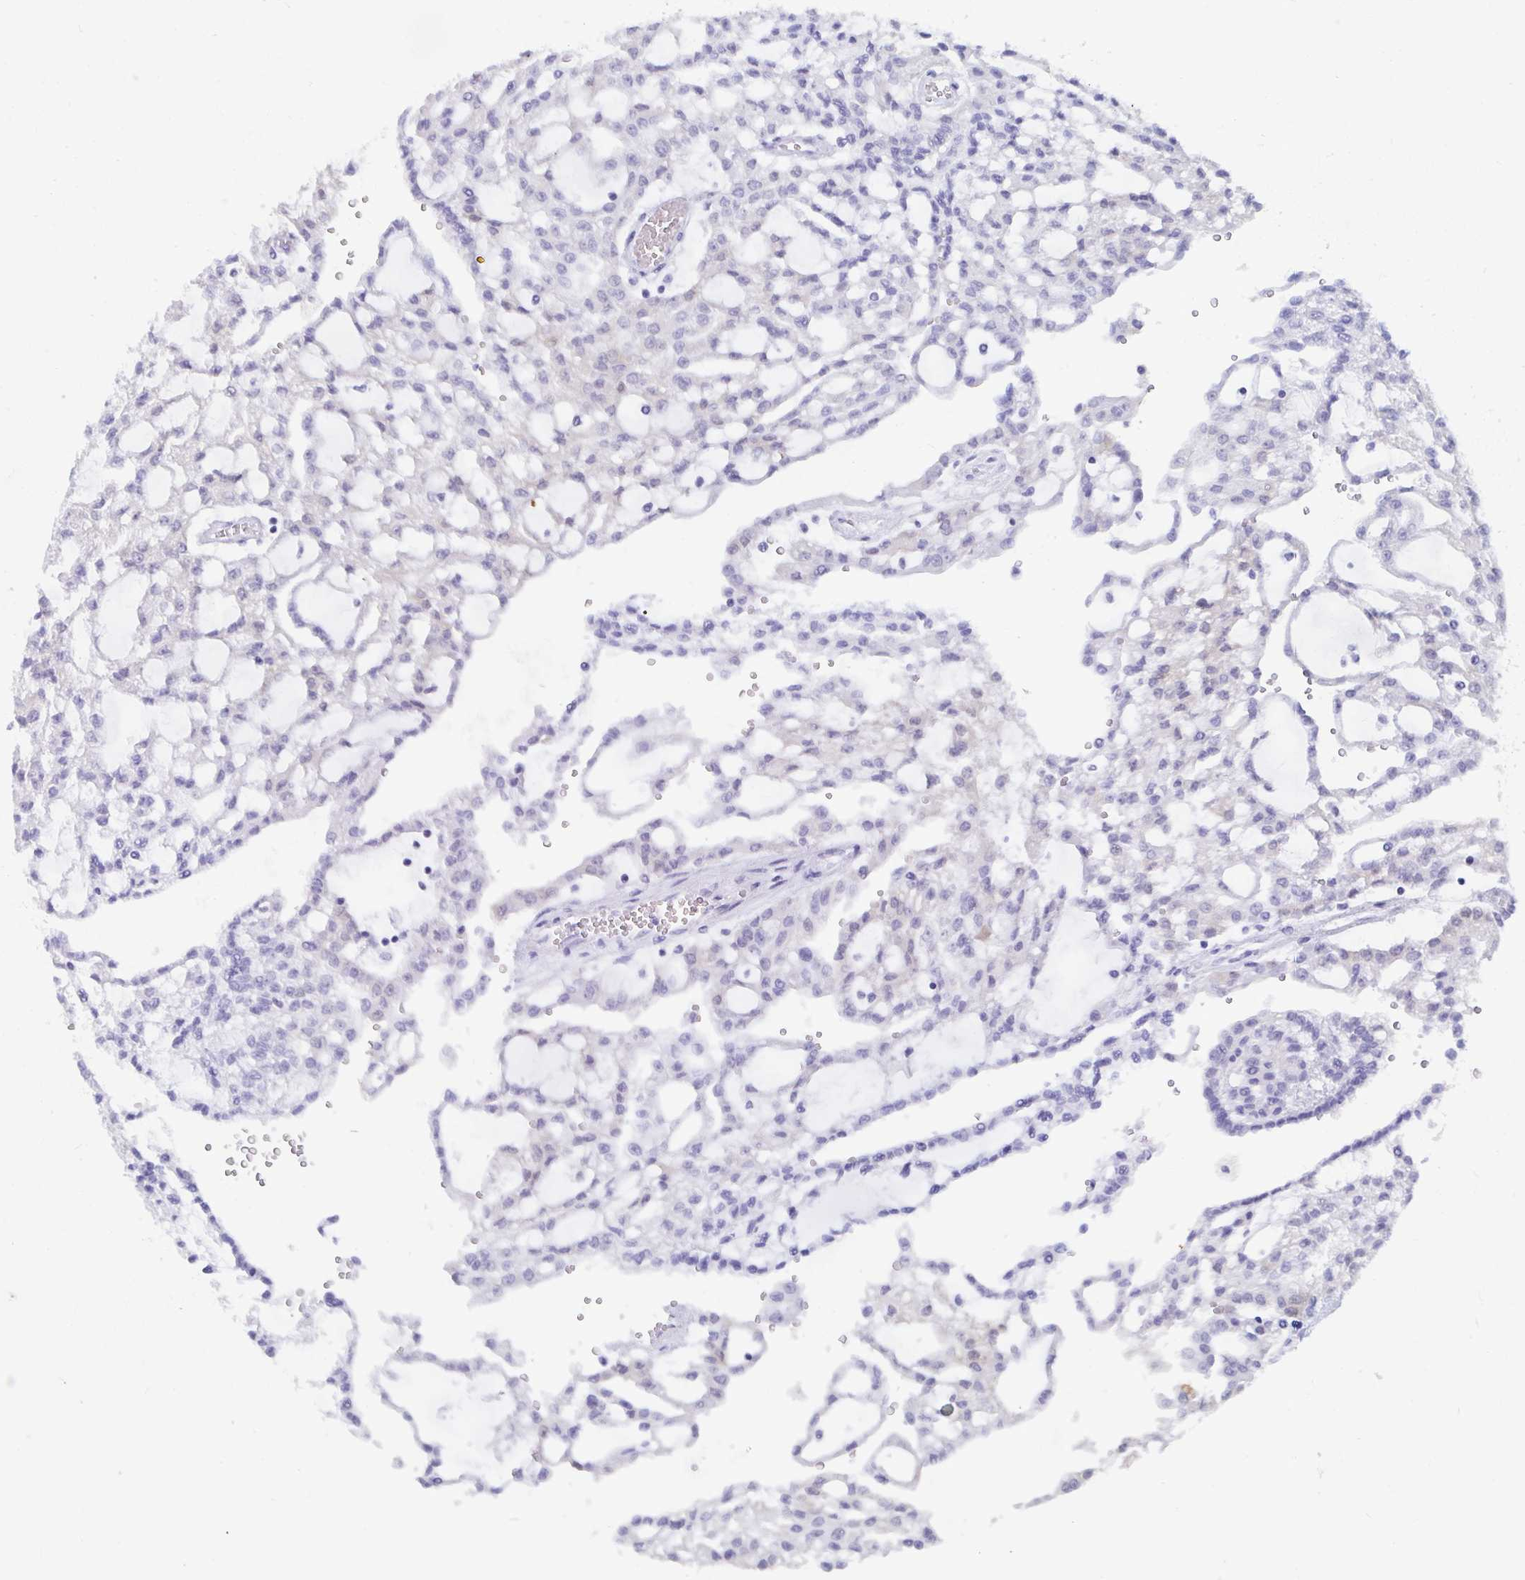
{"staining": {"intensity": "negative", "quantity": "none", "location": "none"}, "tissue": "renal cancer", "cell_type": "Tumor cells", "image_type": "cancer", "snomed": [{"axis": "morphology", "description": "Adenocarcinoma, NOS"}, {"axis": "topography", "description": "Kidney"}], "caption": "IHC micrograph of renal cancer (adenocarcinoma) stained for a protein (brown), which displays no positivity in tumor cells.", "gene": "GKN2", "patient": {"sex": "male", "age": 63}}